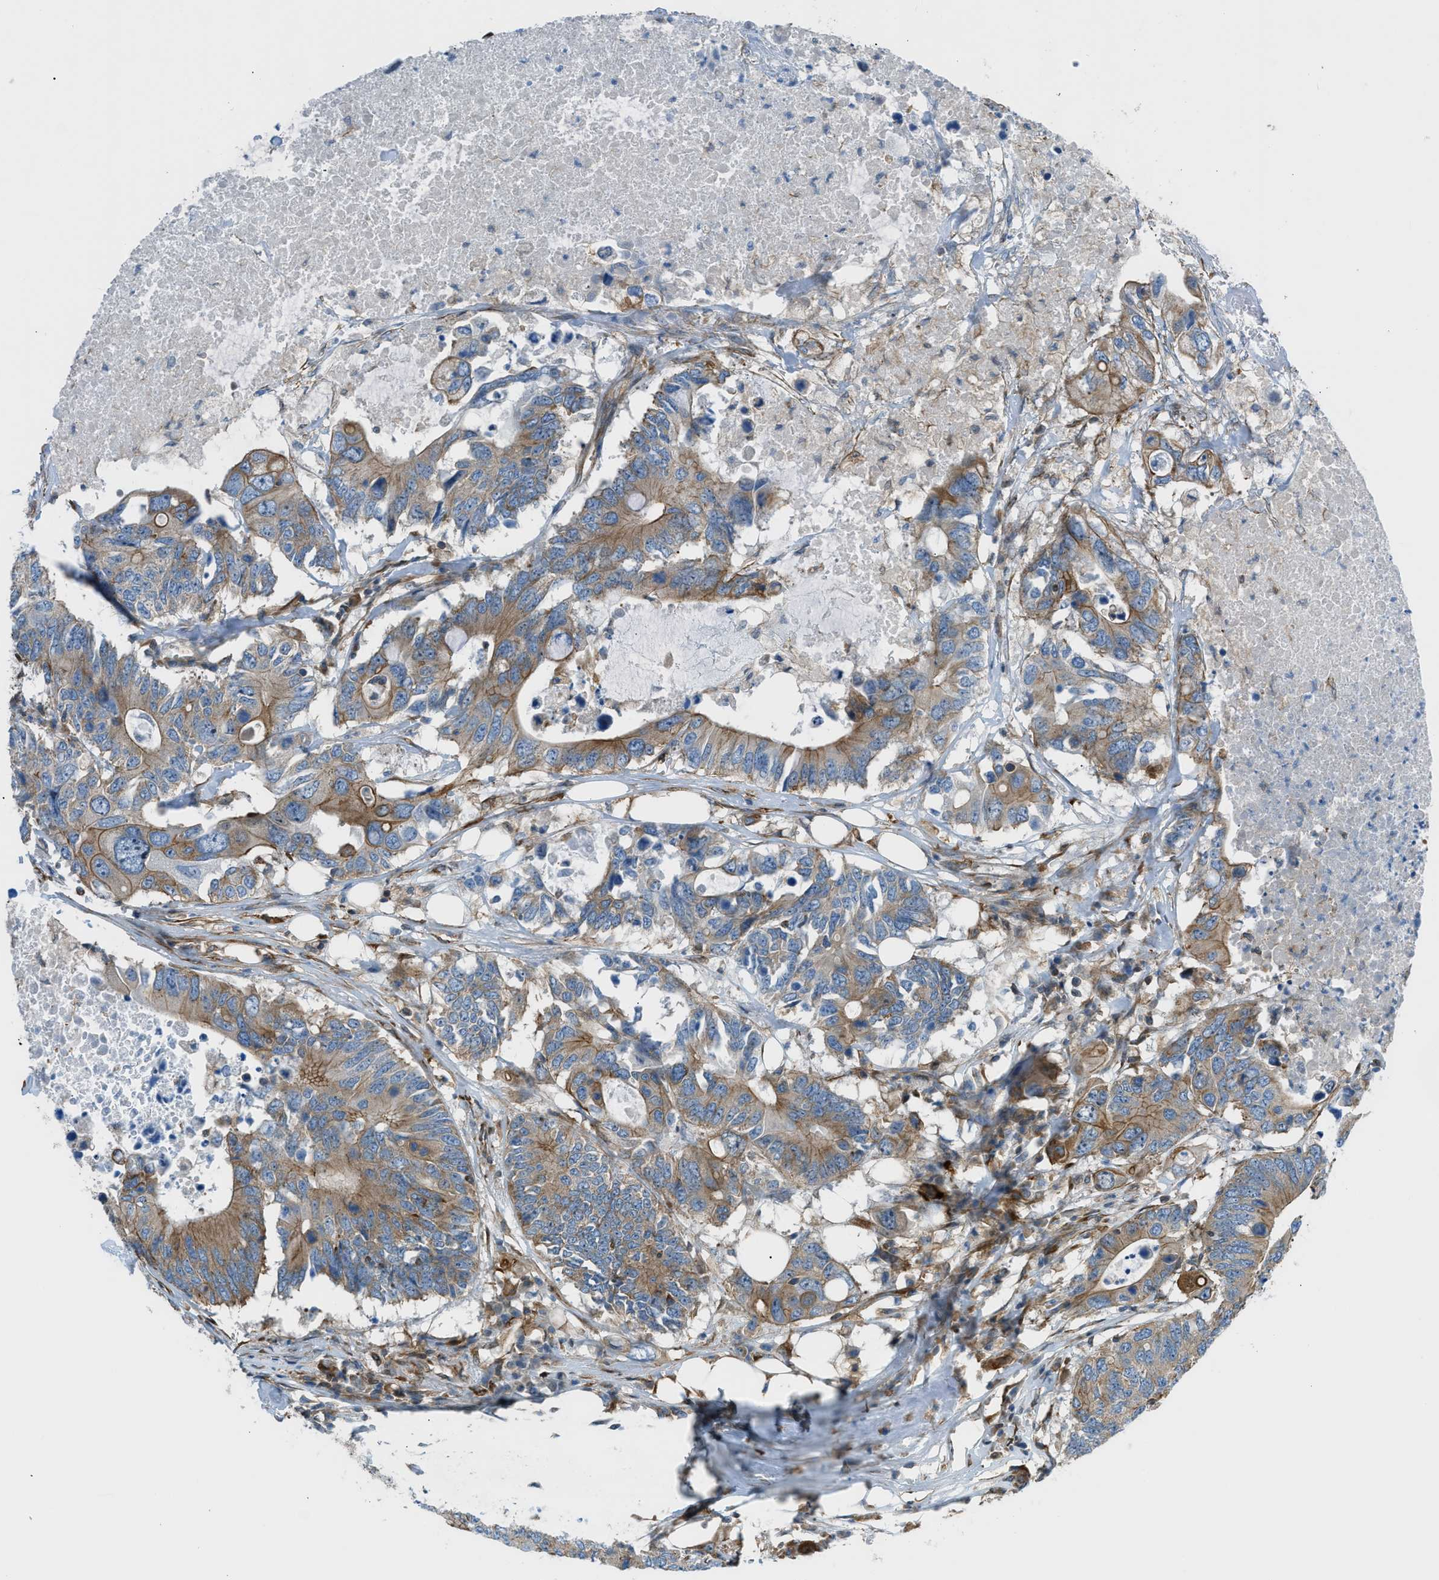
{"staining": {"intensity": "moderate", "quantity": ">75%", "location": "cytoplasmic/membranous"}, "tissue": "colorectal cancer", "cell_type": "Tumor cells", "image_type": "cancer", "snomed": [{"axis": "morphology", "description": "Adenocarcinoma, NOS"}, {"axis": "topography", "description": "Colon"}], "caption": "Approximately >75% of tumor cells in colorectal cancer show moderate cytoplasmic/membranous protein expression as visualized by brown immunohistochemical staining.", "gene": "DMAC1", "patient": {"sex": "male", "age": 71}}